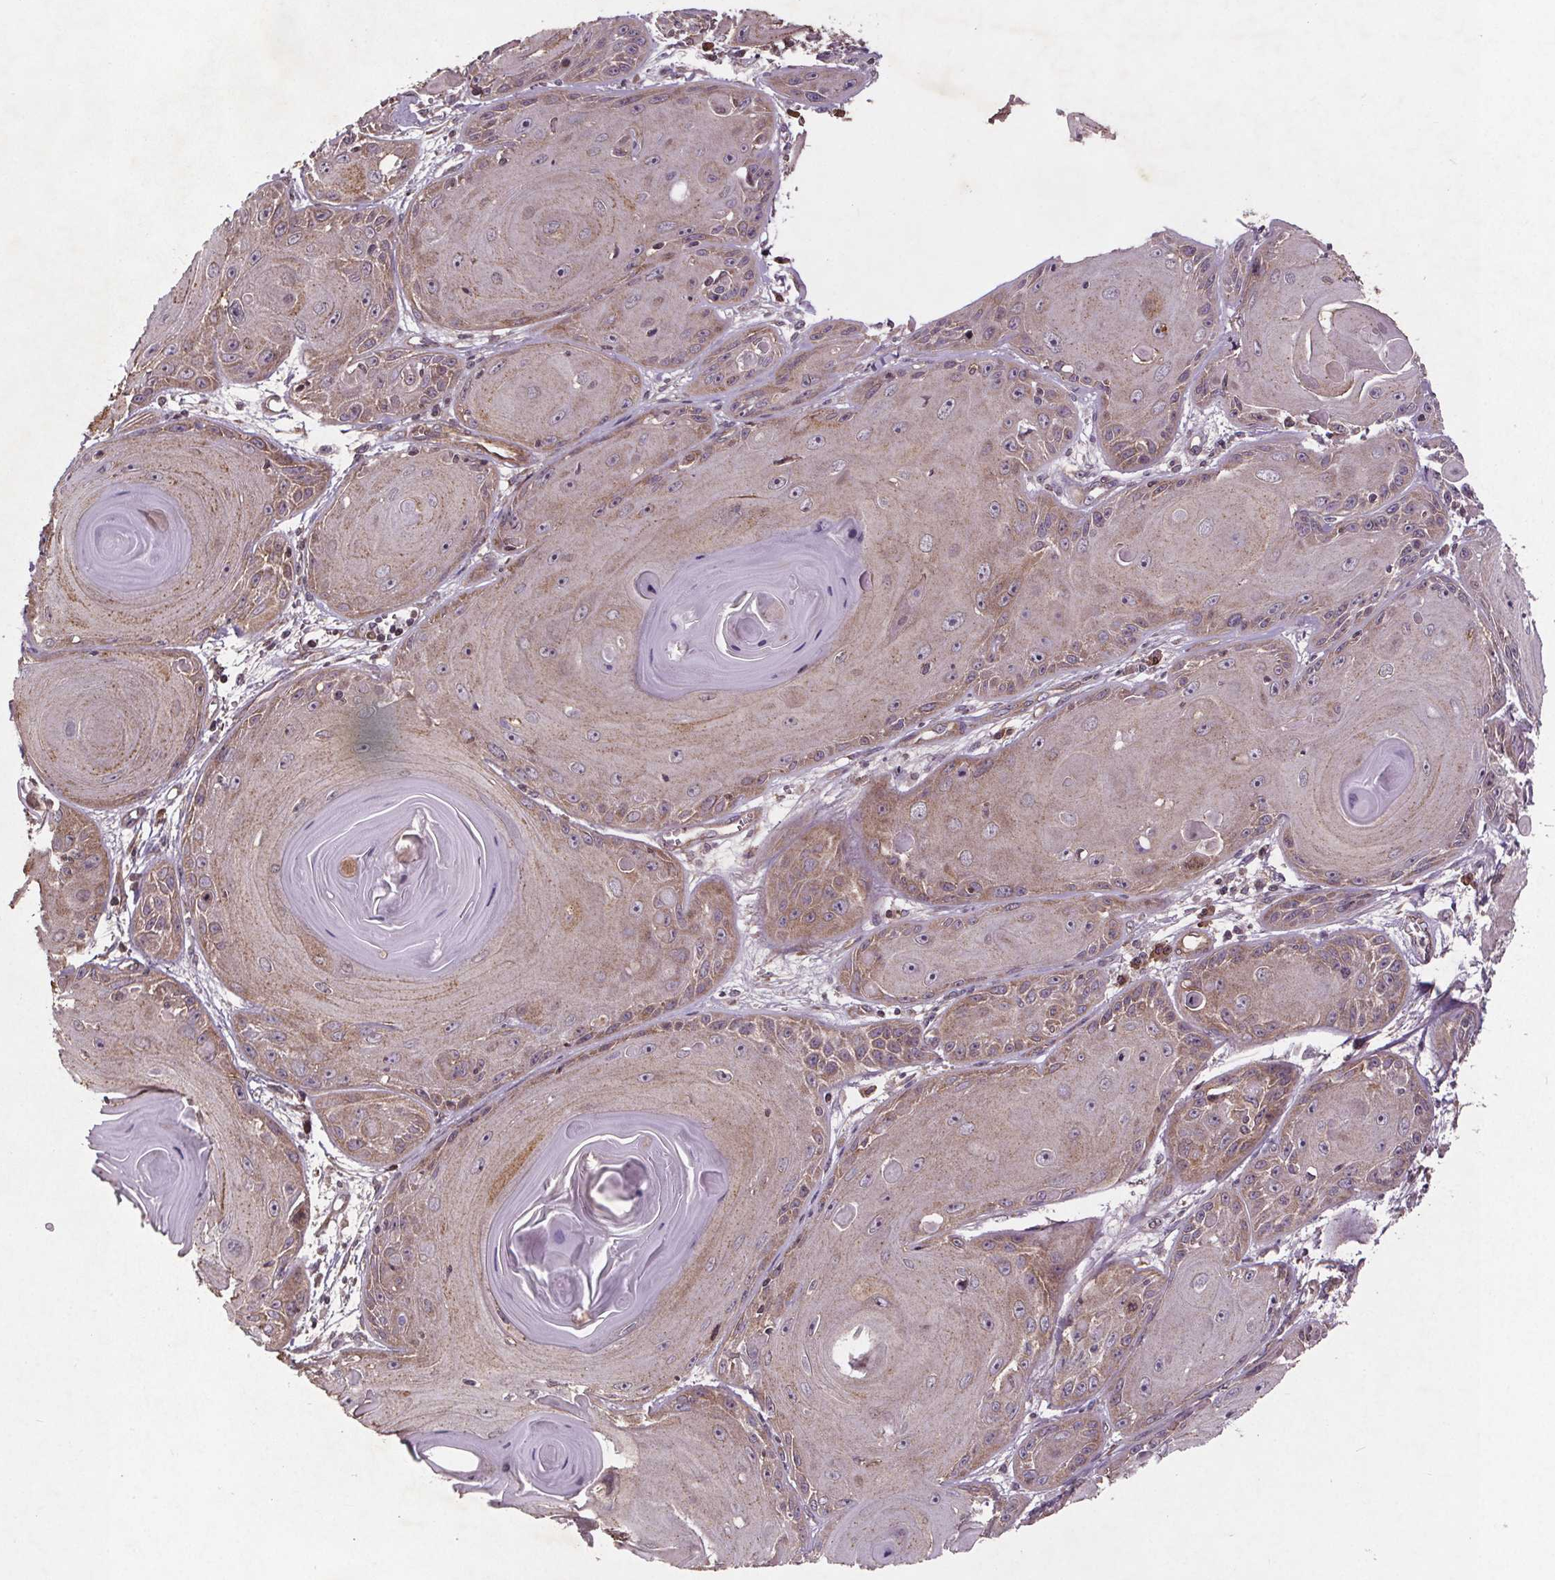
{"staining": {"intensity": "weak", "quantity": "25%-75%", "location": "cytoplasmic/membranous"}, "tissue": "skin cancer", "cell_type": "Tumor cells", "image_type": "cancer", "snomed": [{"axis": "morphology", "description": "Squamous cell carcinoma, NOS"}, {"axis": "topography", "description": "Skin"}, {"axis": "topography", "description": "Vulva"}], "caption": "Squamous cell carcinoma (skin) stained for a protein (brown) exhibits weak cytoplasmic/membranous positive expression in approximately 25%-75% of tumor cells.", "gene": "STRN3", "patient": {"sex": "female", "age": 85}}